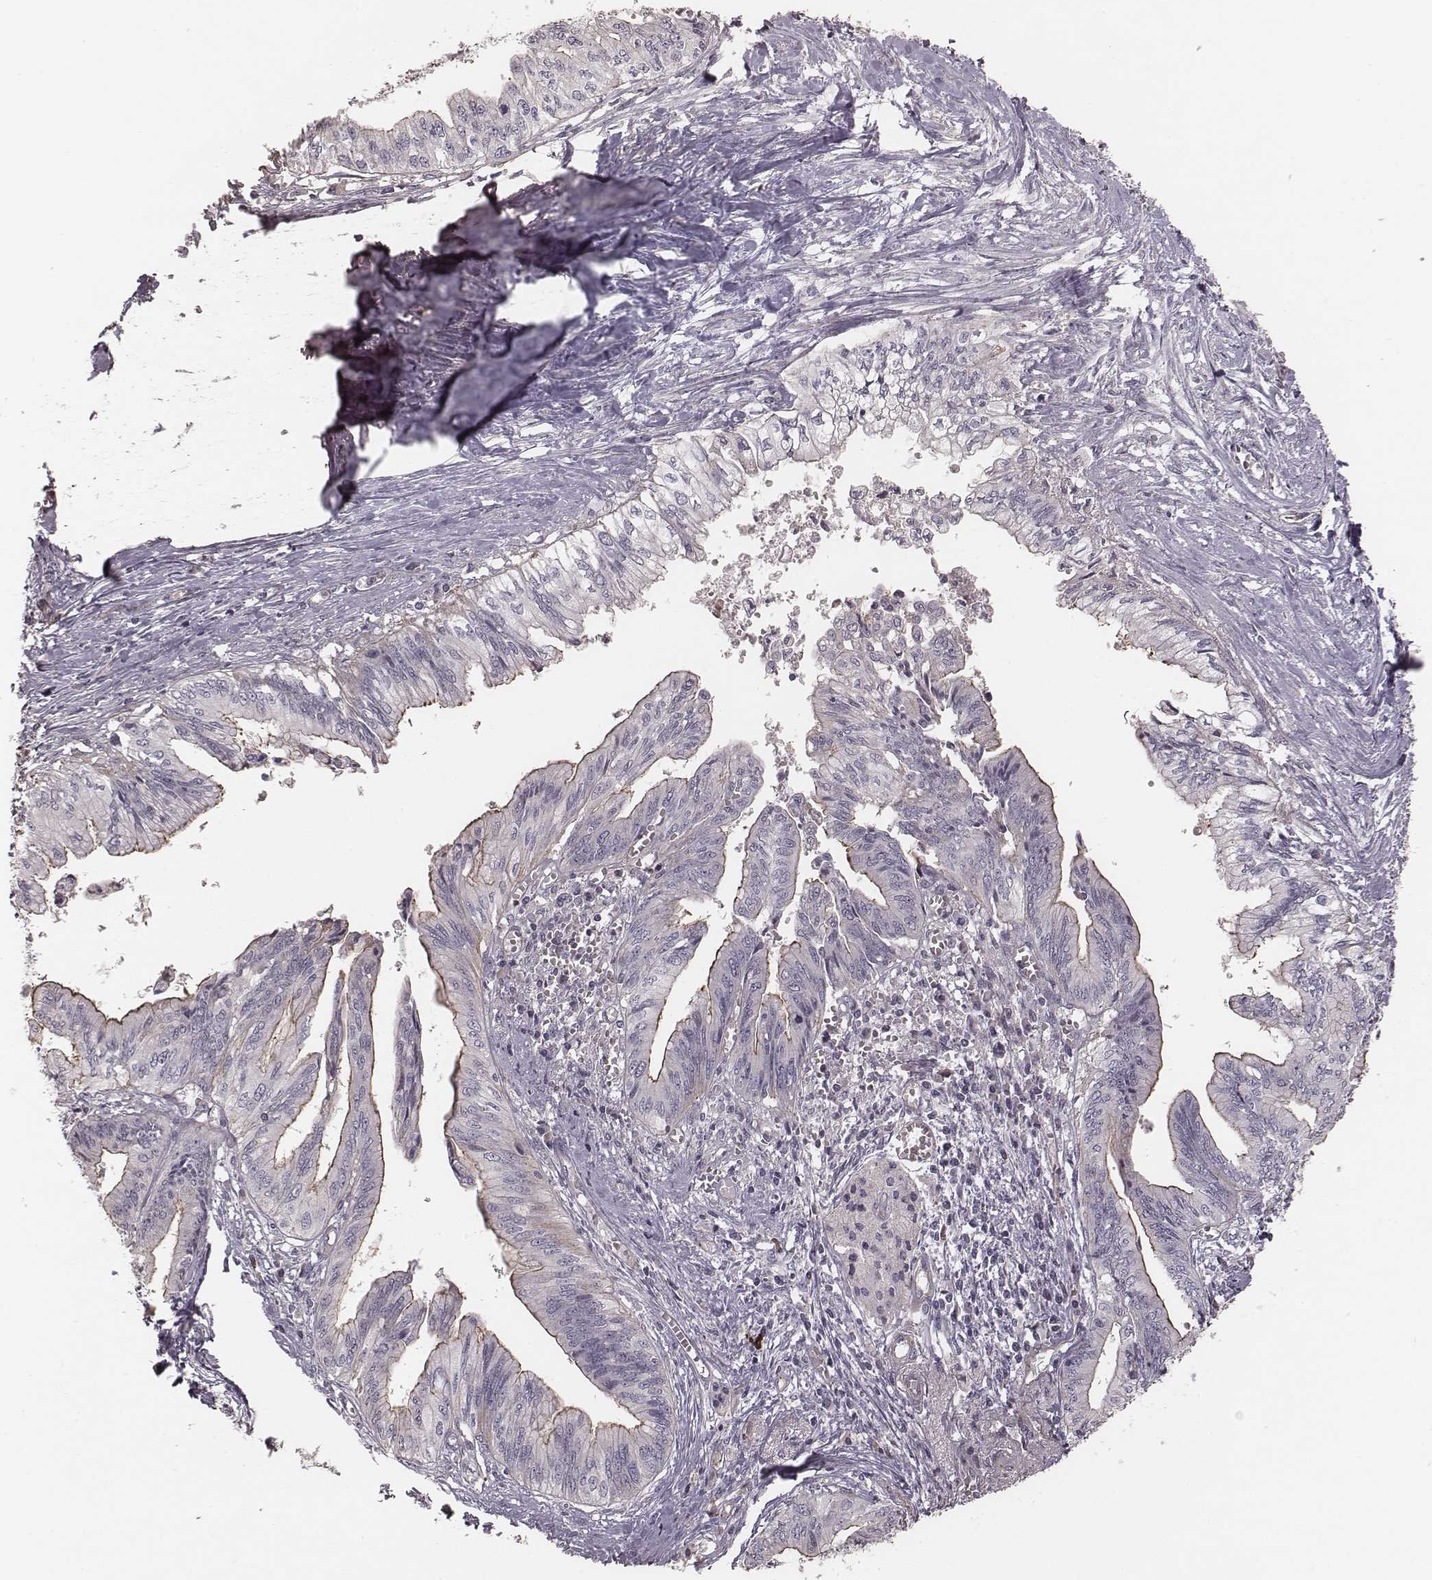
{"staining": {"intensity": "moderate", "quantity": "<25%", "location": "cytoplasmic/membranous"}, "tissue": "pancreatic cancer", "cell_type": "Tumor cells", "image_type": "cancer", "snomed": [{"axis": "morphology", "description": "Adenocarcinoma, NOS"}, {"axis": "topography", "description": "Pancreas"}], "caption": "The image reveals a brown stain indicating the presence of a protein in the cytoplasmic/membranous of tumor cells in pancreatic cancer (adenocarcinoma).", "gene": "OTOGL", "patient": {"sex": "female", "age": 61}}